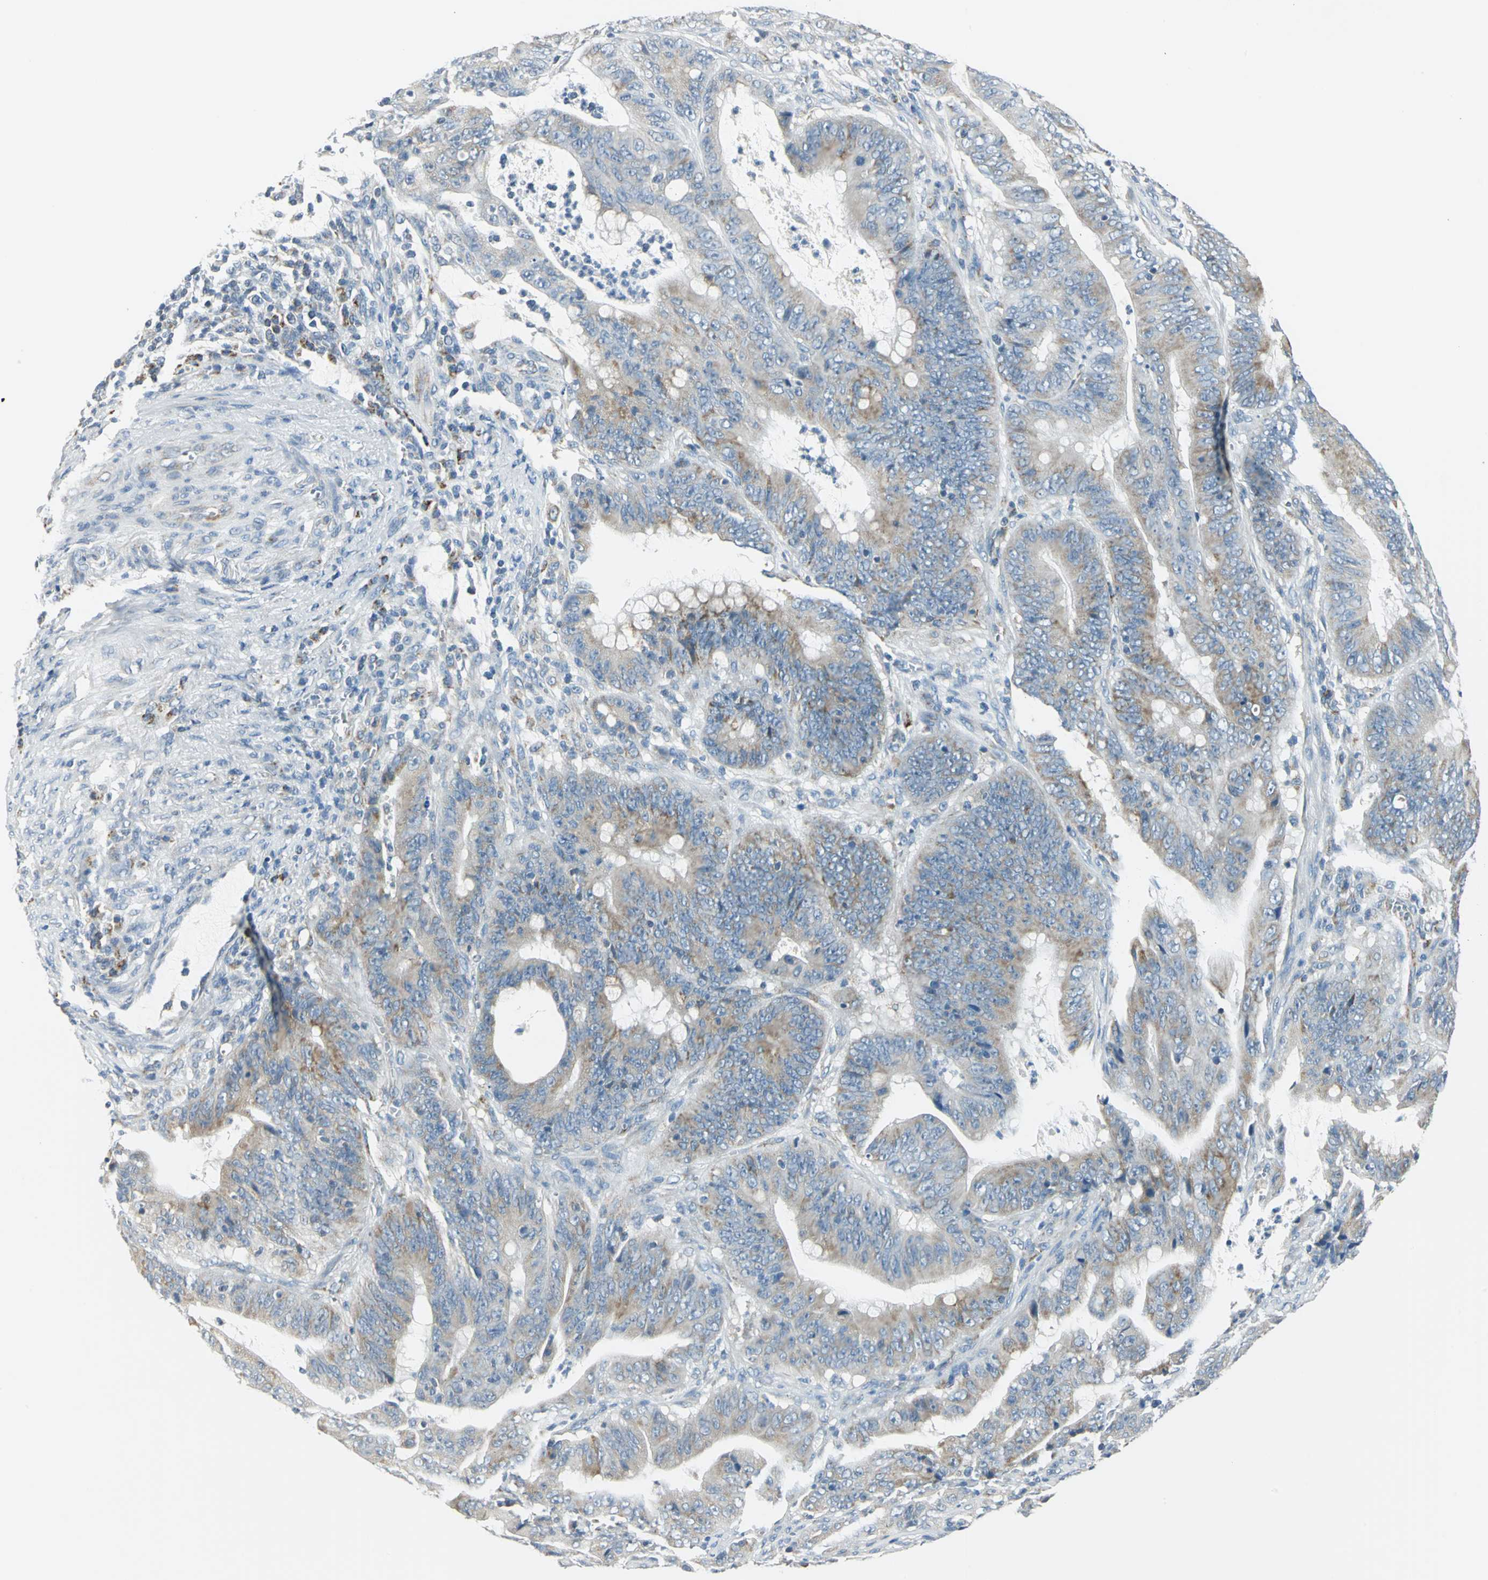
{"staining": {"intensity": "moderate", "quantity": "25%-75%", "location": "cytoplasmic/membranous"}, "tissue": "colorectal cancer", "cell_type": "Tumor cells", "image_type": "cancer", "snomed": [{"axis": "morphology", "description": "Adenocarcinoma, NOS"}, {"axis": "topography", "description": "Colon"}], "caption": "About 25%-75% of tumor cells in adenocarcinoma (colorectal) display moderate cytoplasmic/membranous protein expression as visualized by brown immunohistochemical staining.", "gene": "ACADM", "patient": {"sex": "male", "age": 45}}